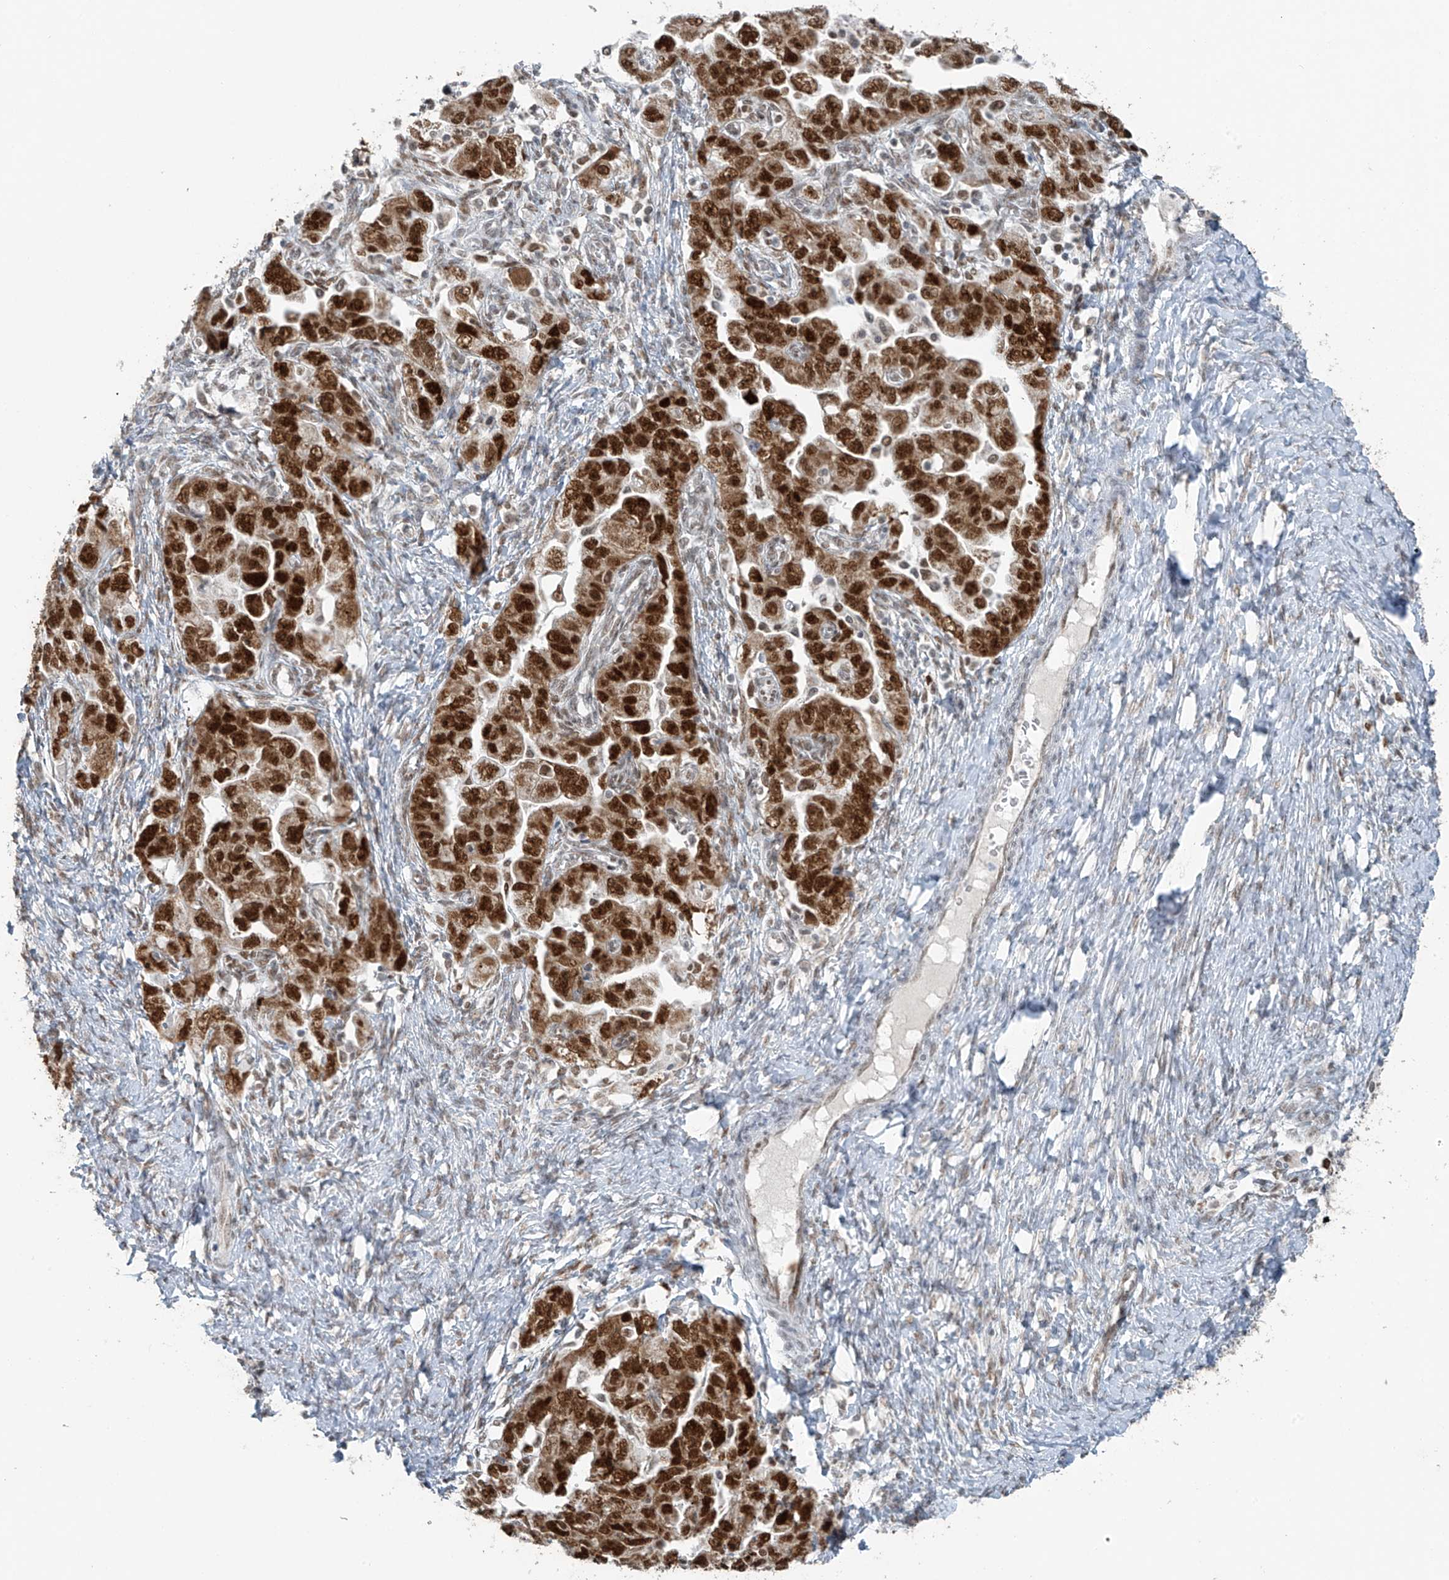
{"staining": {"intensity": "strong", "quantity": ">75%", "location": "nuclear"}, "tissue": "ovarian cancer", "cell_type": "Tumor cells", "image_type": "cancer", "snomed": [{"axis": "morphology", "description": "Carcinoma, NOS"}, {"axis": "morphology", "description": "Cystadenocarcinoma, serous, NOS"}, {"axis": "topography", "description": "Ovary"}], "caption": "High-power microscopy captured an IHC image of ovarian serous cystadenocarcinoma, revealing strong nuclear expression in approximately >75% of tumor cells.", "gene": "WRNIP1", "patient": {"sex": "female", "age": 69}}